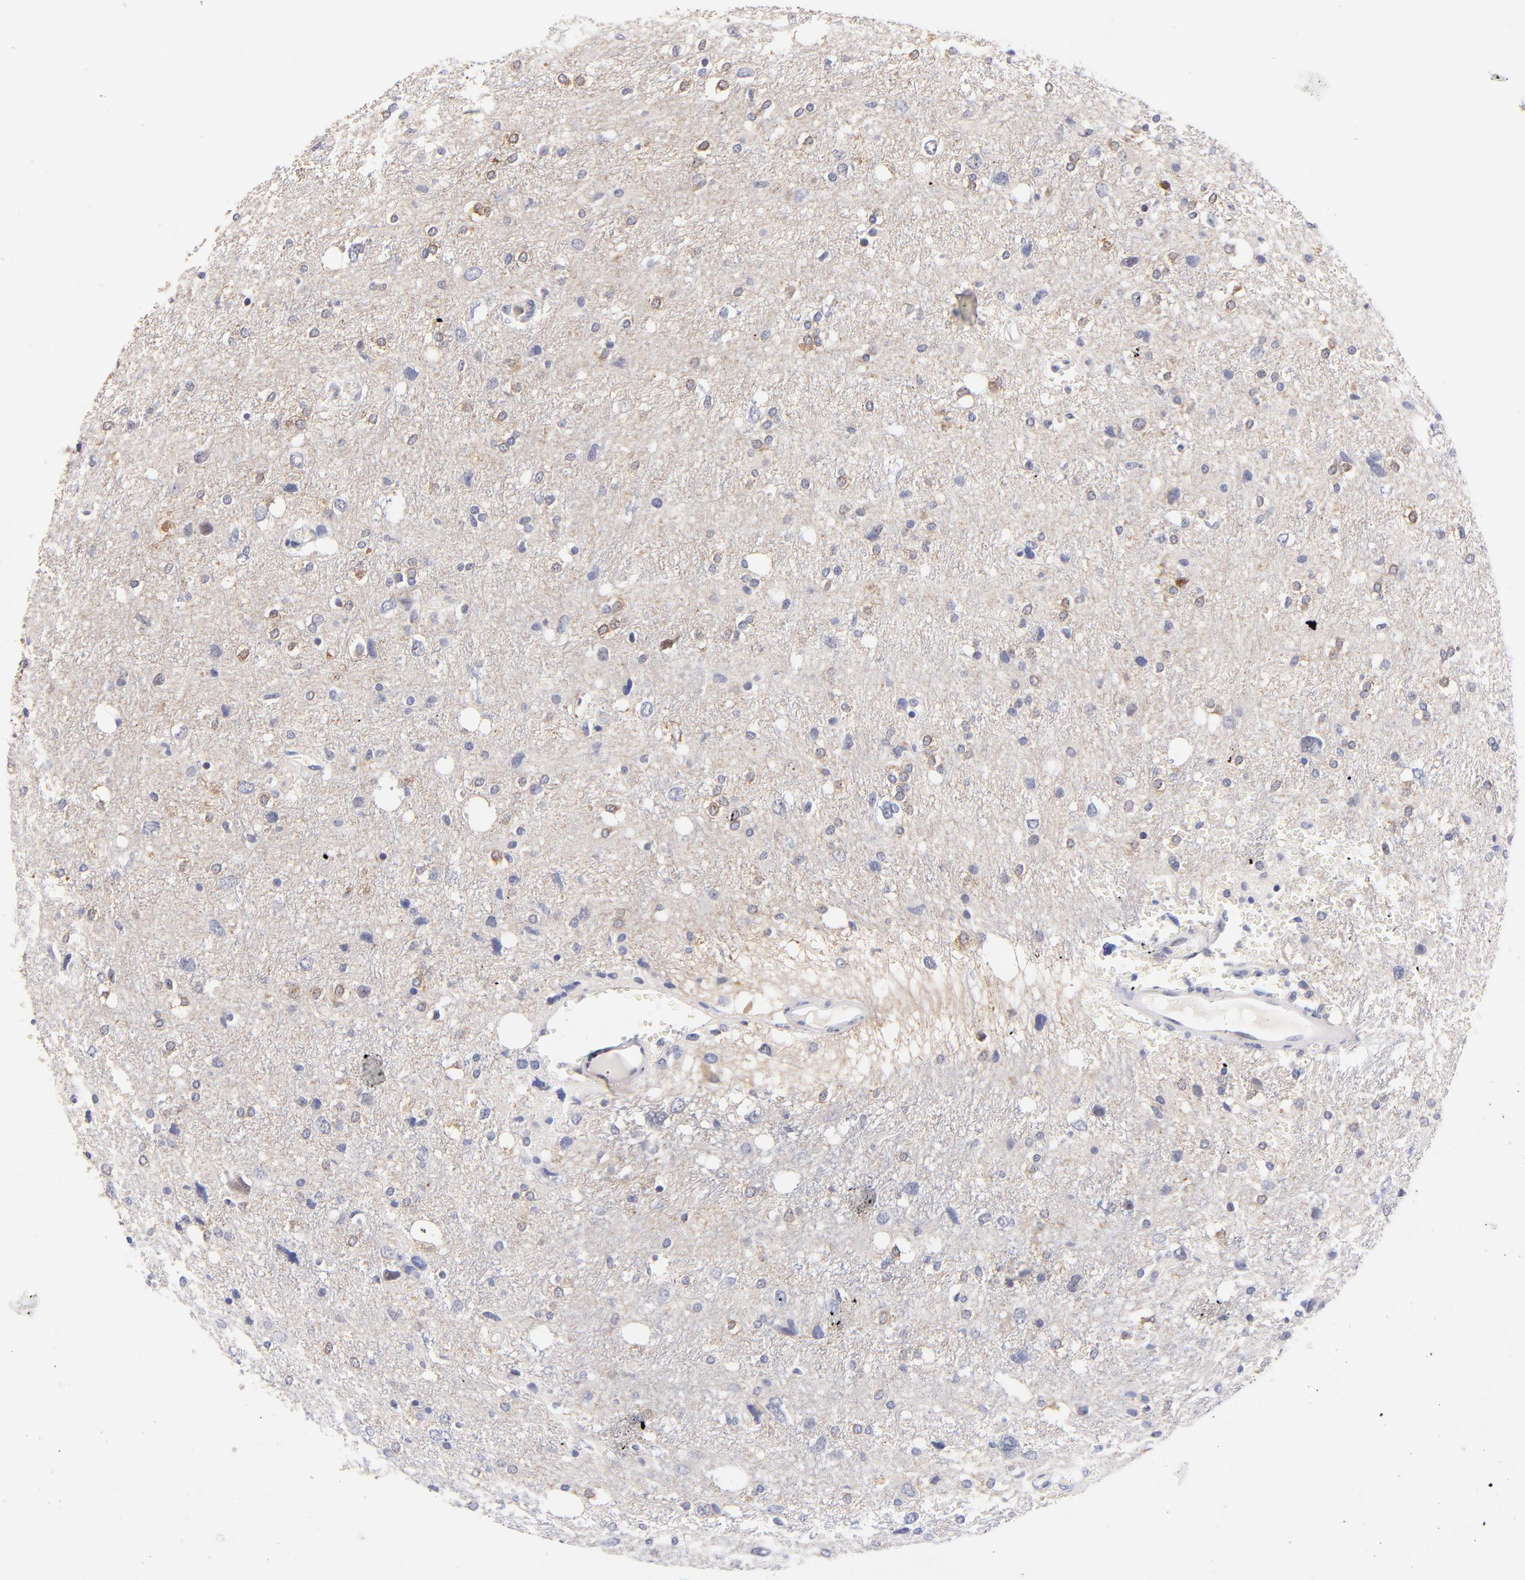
{"staining": {"intensity": "moderate", "quantity": "<25%", "location": "cytoplasmic/membranous"}, "tissue": "glioma", "cell_type": "Tumor cells", "image_type": "cancer", "snomed": [{"axis": "morphology", "description": "Glioma, malignant, High grade"}, {"axis": "topography", "description": "Brain"}], "caption": "Protein positivity by immunohistochemistry (IHC) displays moderate cytoplasmic/membranous positivity in approximately <25% of tumor cells in malignant glioma (high-grade).", "gene": "ZNF155", "patient": {"sex": "female", "age": 59}}